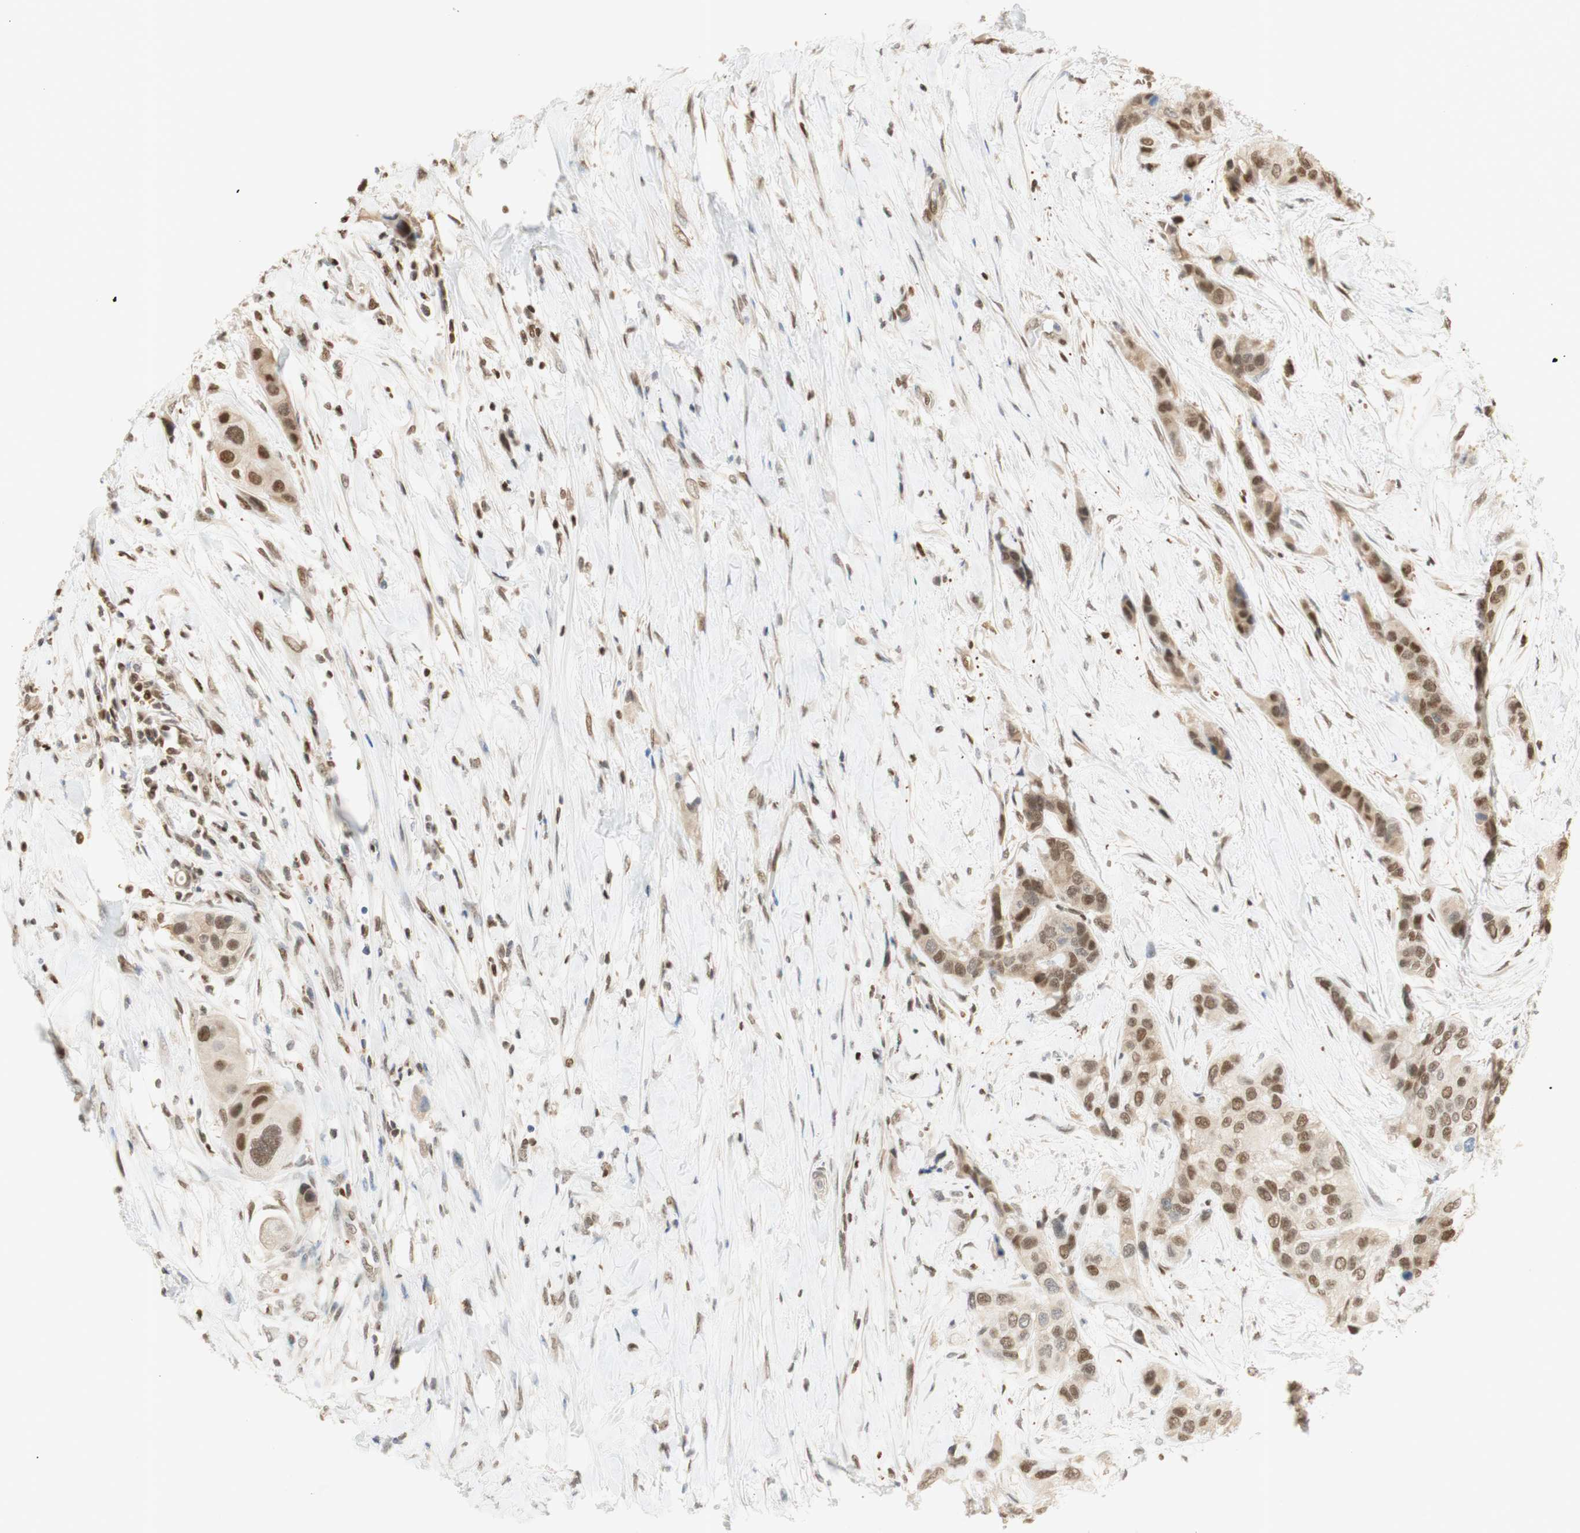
{"staining": {"intensity": "moderate", "quantity": ">75%", "location": "cytoplasmic/membranous,nuclear"}, "tissue": "urothelial cancer", "cell_type": "Tumor cells", "image_type": "cancer", "snomed": [{"axis": "morphology", "description": "Urothelial carcinoma, High grade"}, {"axis": "topography", "description": "Urinary bladder"}], "caption": "High-magnification brightfield microscopy of urothelial cancer stained with DAB (brown) and counterstained with hematoxylin (blue). tumor cells exhibit moderate cytoplasmic/membranous and nuclear staining is seen in approximately>75% of cells.", "gene": "NAP1L4", "patient": {"sex": "female", "age": 56}}